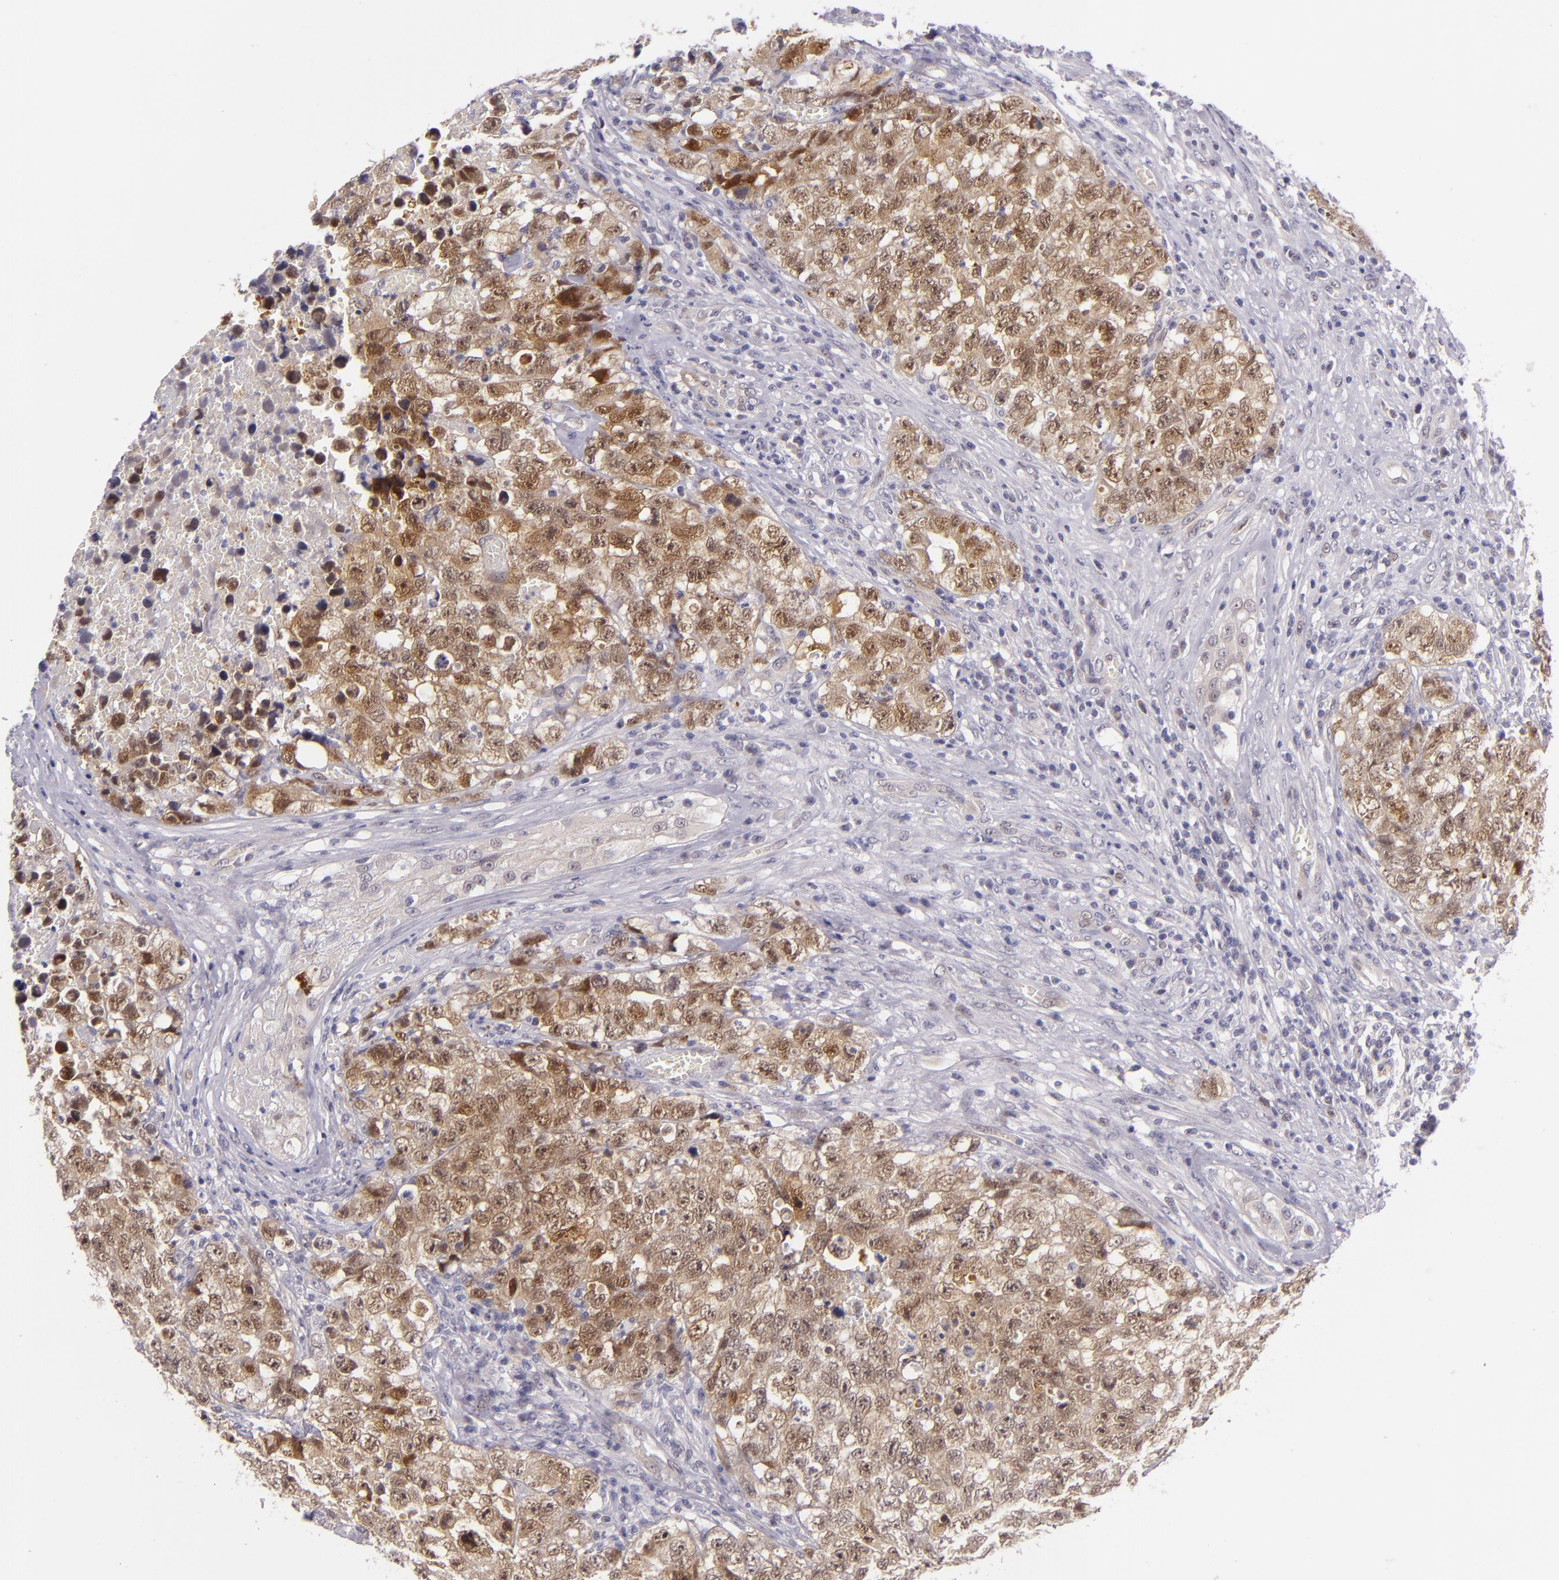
{"staining": {"intensity": "strong", "quantity": ">75%", "location": "cytoplasmic/membranous,nuclear"}, "tissue": "testis cancer", "cell_type": "Tumor cells", "image_type": "cancer", "snomed": [{"axis": "morphology", "description": "Carcinoma, Embryonal, NOS"}, {"axis": "topography", "description": "Testis"}], "caption": "Brown immunohistochemical staining in embryonal carcinoma (testis) reveals strong cytoplasmic/membranous and nuclear staining in about >75% of tumor cells.", "gene": "CSE1L", "patient": {"sex": "male", "age": 31}}